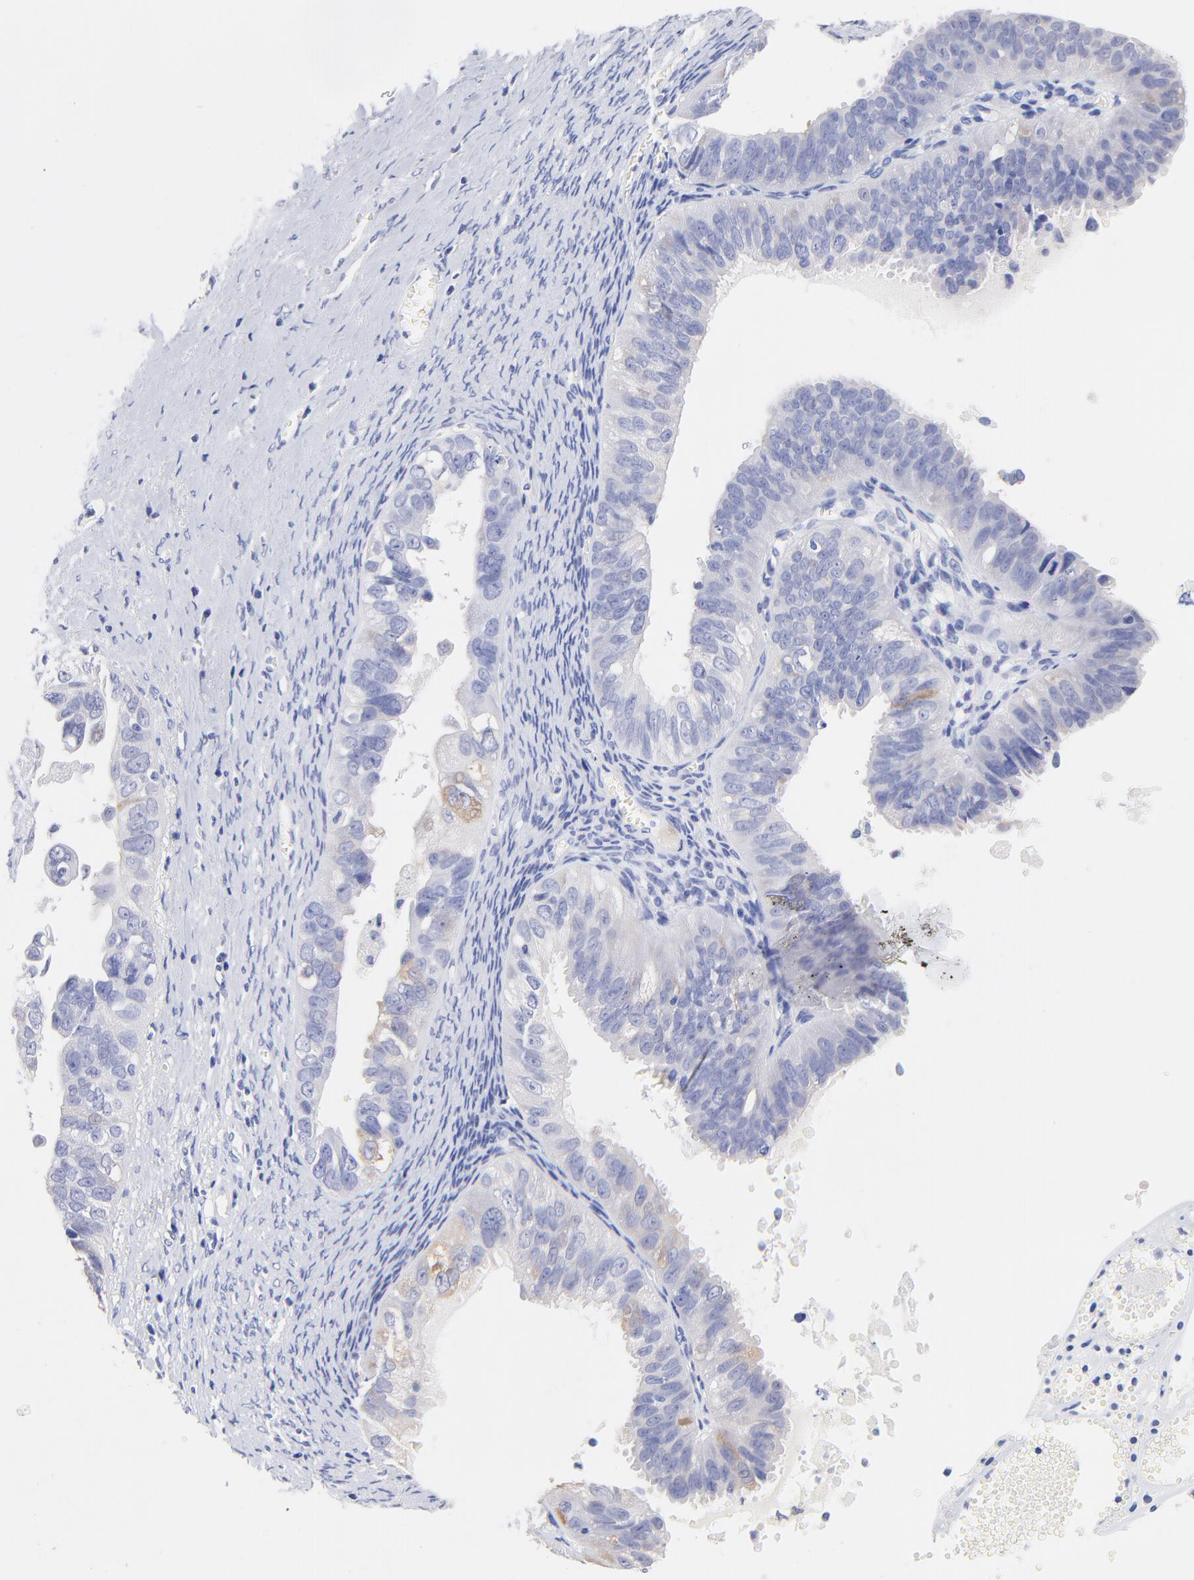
{"staining": {"intensity": "moderate", "quantity": "<25%", "location": "cytoplasmic/membranous"}, "tissue": "ovarian cancer", "cell_type": "Tumor cells", "image_type": "cancer", "snomed": [{"axis": "morphology", "description": "Carcinoma, endometroid"}, {"axis": "topography", "description": "Ovary"}], "caption": "Tumor cells show moderate cytoplasmic/membranous staining in approximately <25% of cells in ovarian cancer.", "gene": "CFAP57", "patient": {"sex": "female", "age": 85}}